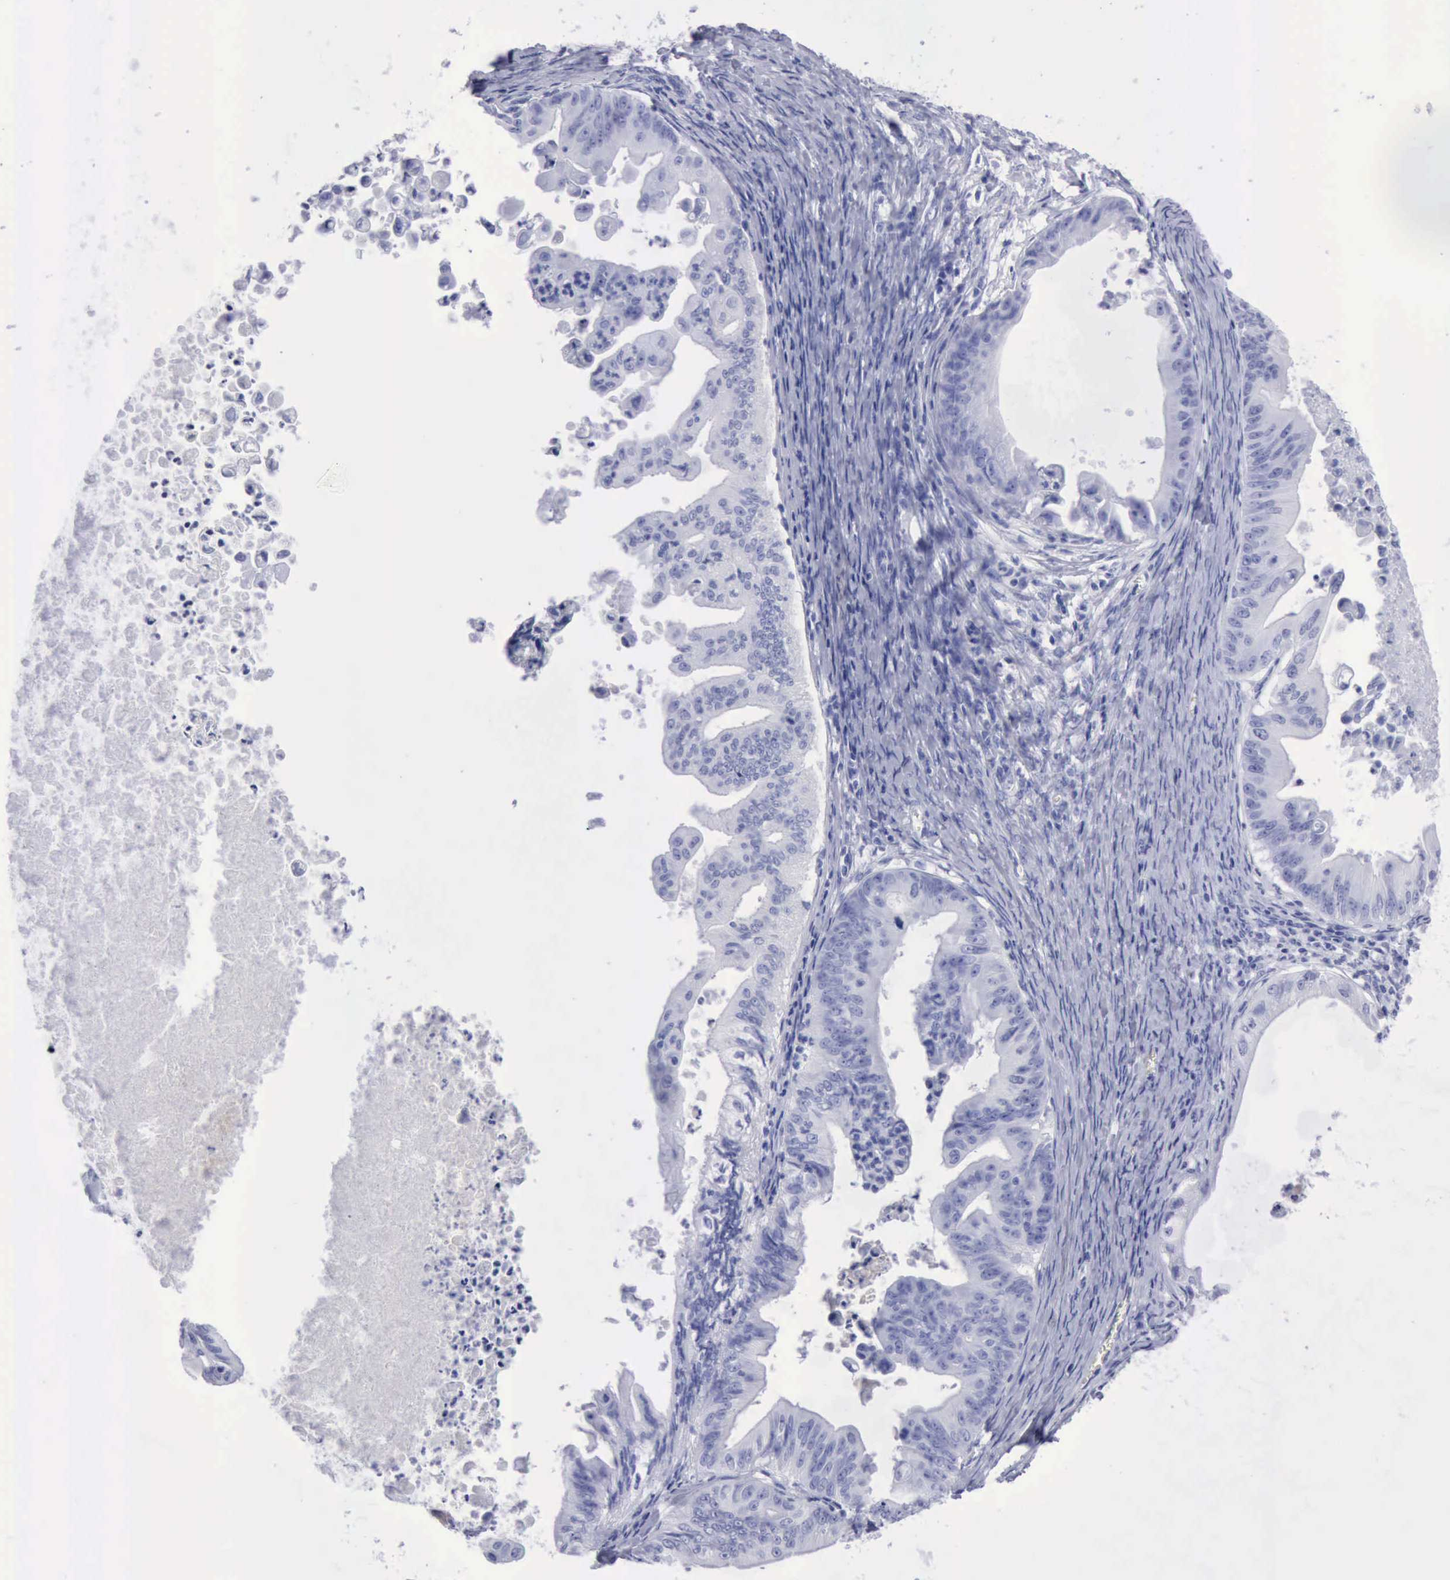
{"staining": {"intensity": "negative", "quantity": "none", "location": "none"}, "tissue": "ovarian cancer", "cell_type": "Tumor cells", "image_type": "cancer", "snomed": [{"axis": "morphology", "description": "Cystadenocarcinoma, mucinous, NOS"}, {"axis": "topography", "description": "Ovary"}], "caption": "Immunohistochemical staining of human ovarian mucinous cystadenocarcinoma demonstrates no significant staining in tumor cells.", "gene": "CYP19A1", "patient": {"sex": "female", "age": 37}}